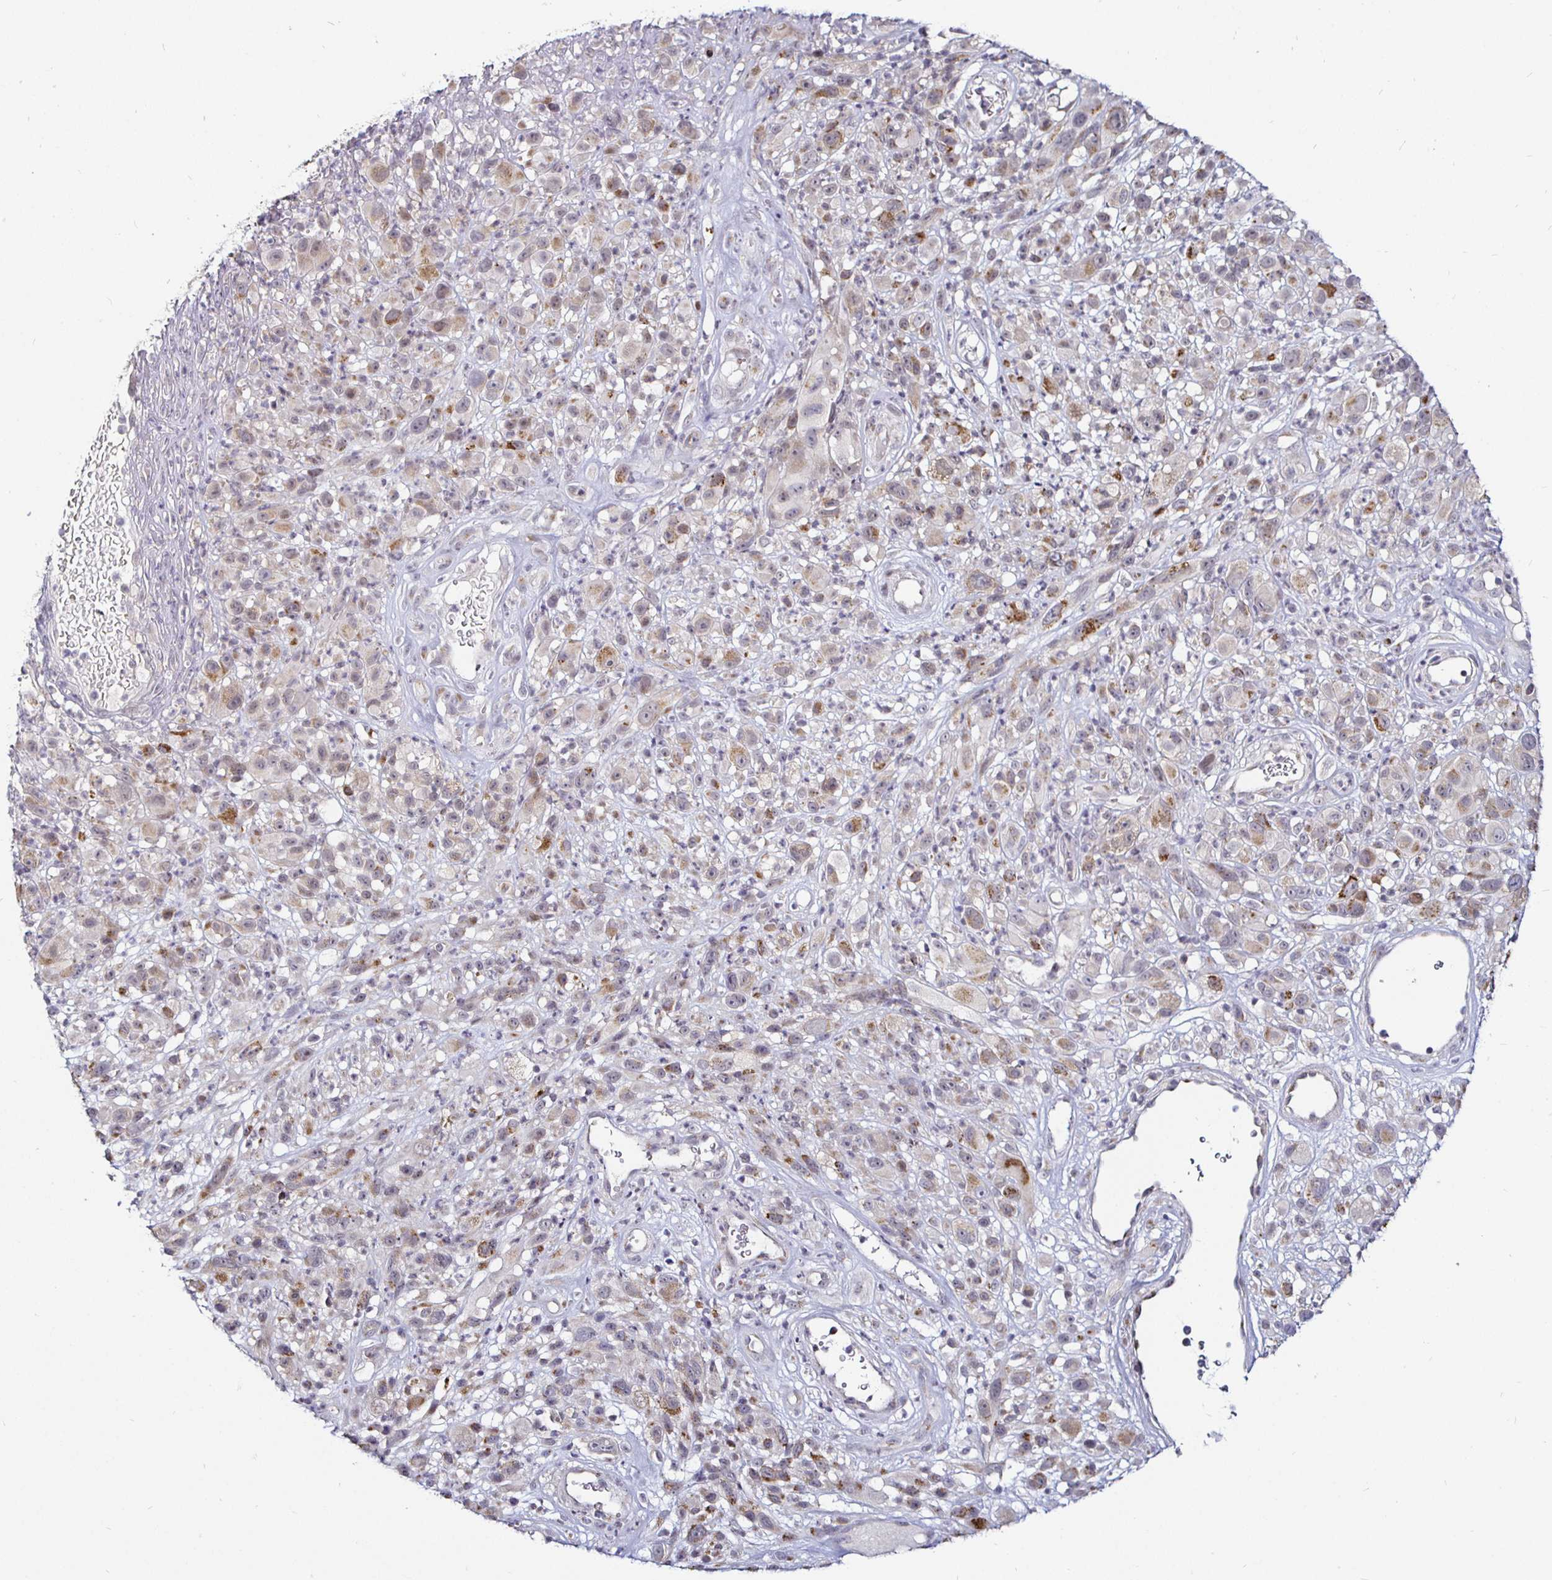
{"staining": {"intensity": "moderate", "quantity": "25%-75%", "location": "cytoplasmic/membranous"}, "tissue": "melanoma", "cell_type": "Tumor cells", "image_type": "cancer", "snomed": [{"axis": "morphology", "description": "Malignant melanoma, NOS"}, {"axis": "topography", "description": "Skin"}], "caption": "Brown immunohistochemical staining in melanoma shows moderate cytoplasmic/membranous staining in about 25%-75% of tumor cells.", "gene": "ATG3", "patient": {"sex": "male", "age": 68}}